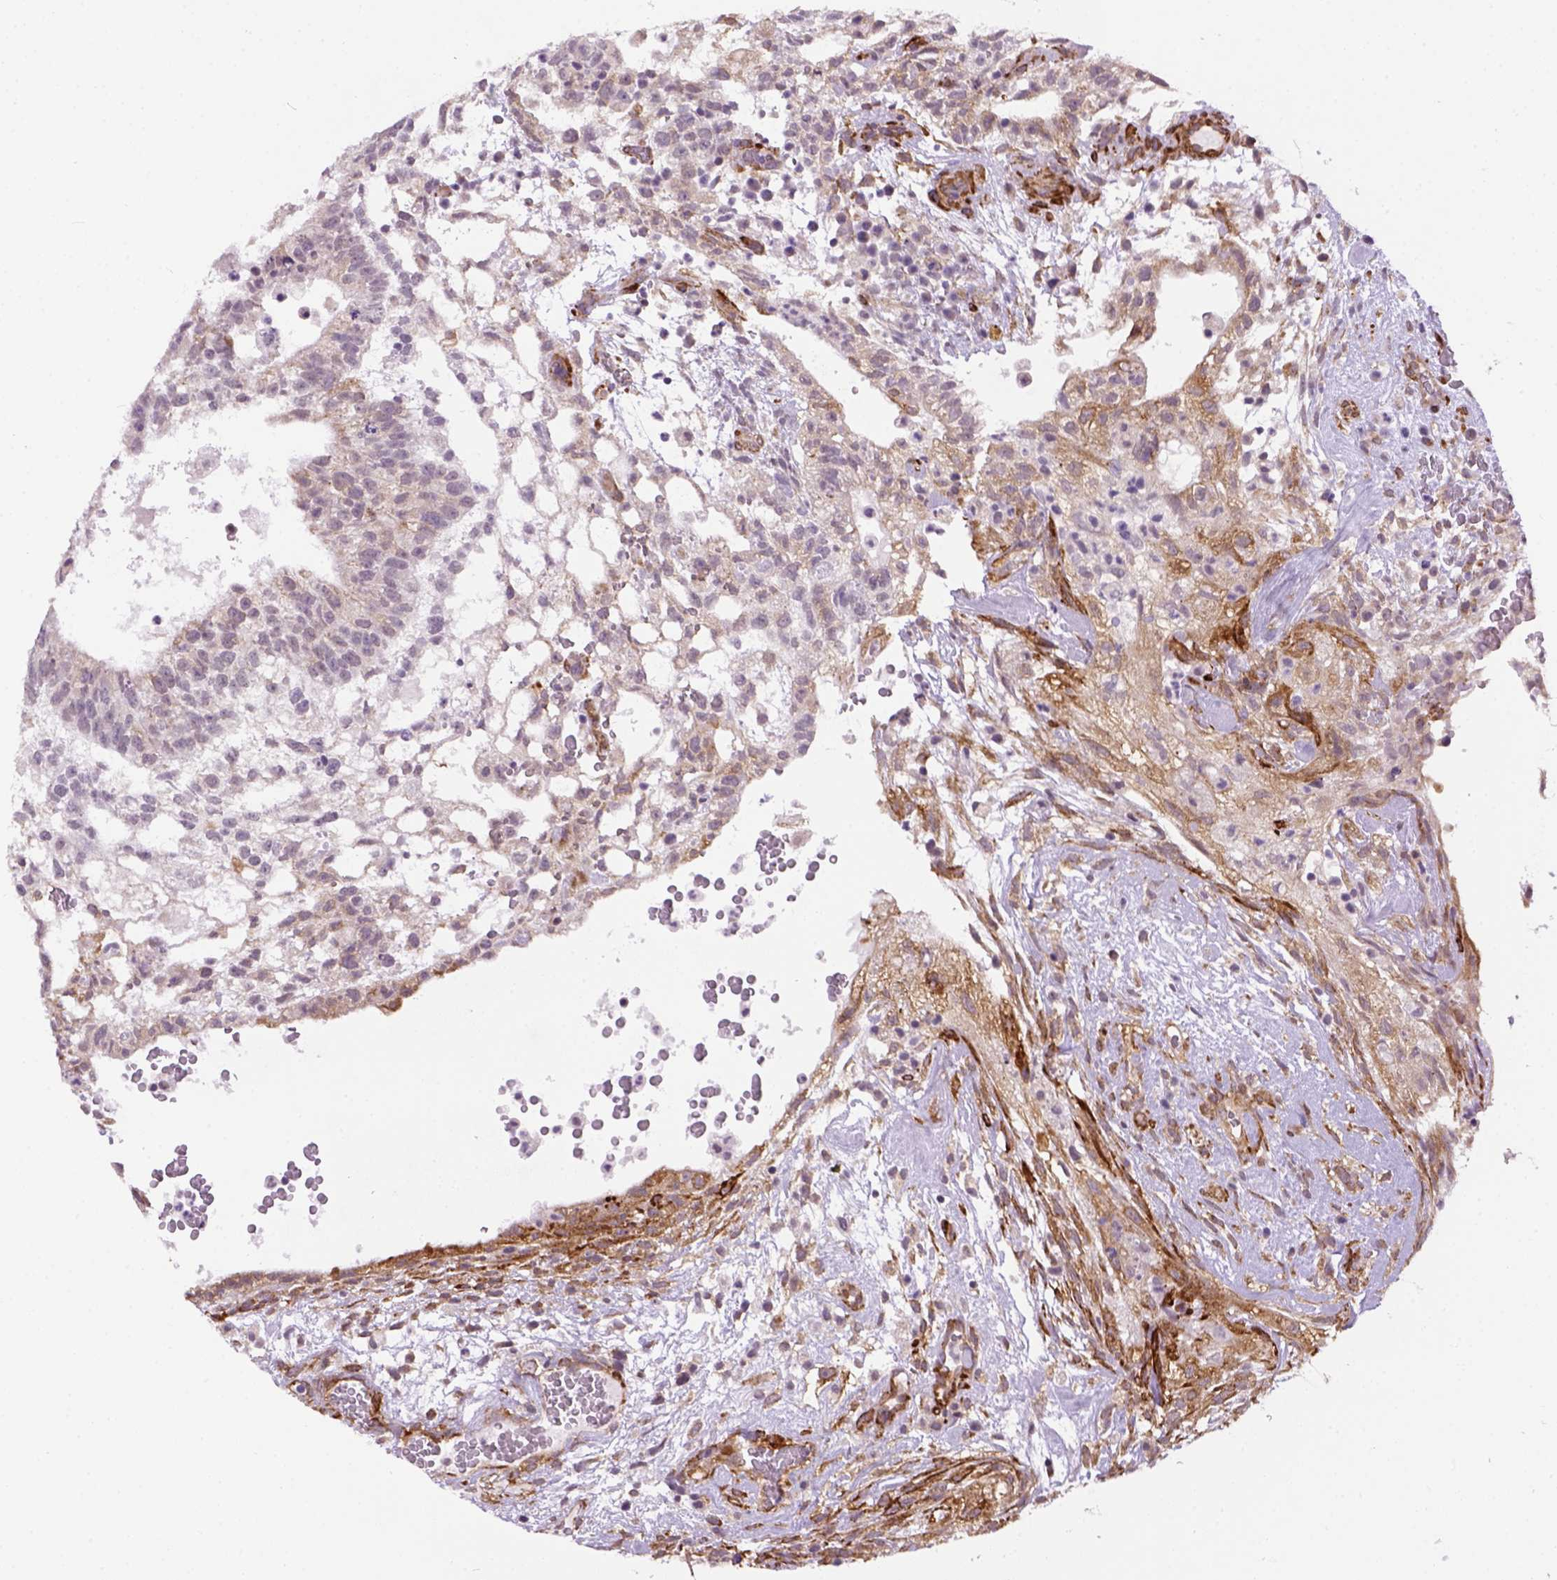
{"staining": {"intensity": "negative", "quantity": "none", "location": "none"}, "tissue": "testis cancer", "cell_type": "Tumor cells", "image_type": "cancer", "snomed": [{"axis": "morphology", "description": "Normal tissue, NOS"}, {"axis": "morphology", "description": "Carcinoma, Embryonal, NOS"}, {"axis": "topography", "description": "Testis"}], "caption": "Immunohistochemistry (IHC) of human embryonal carcinoma (testis) shows no staining in tumor cells.", "gene": "KAZN", "patient": {"sex": "male", "age": 32}}